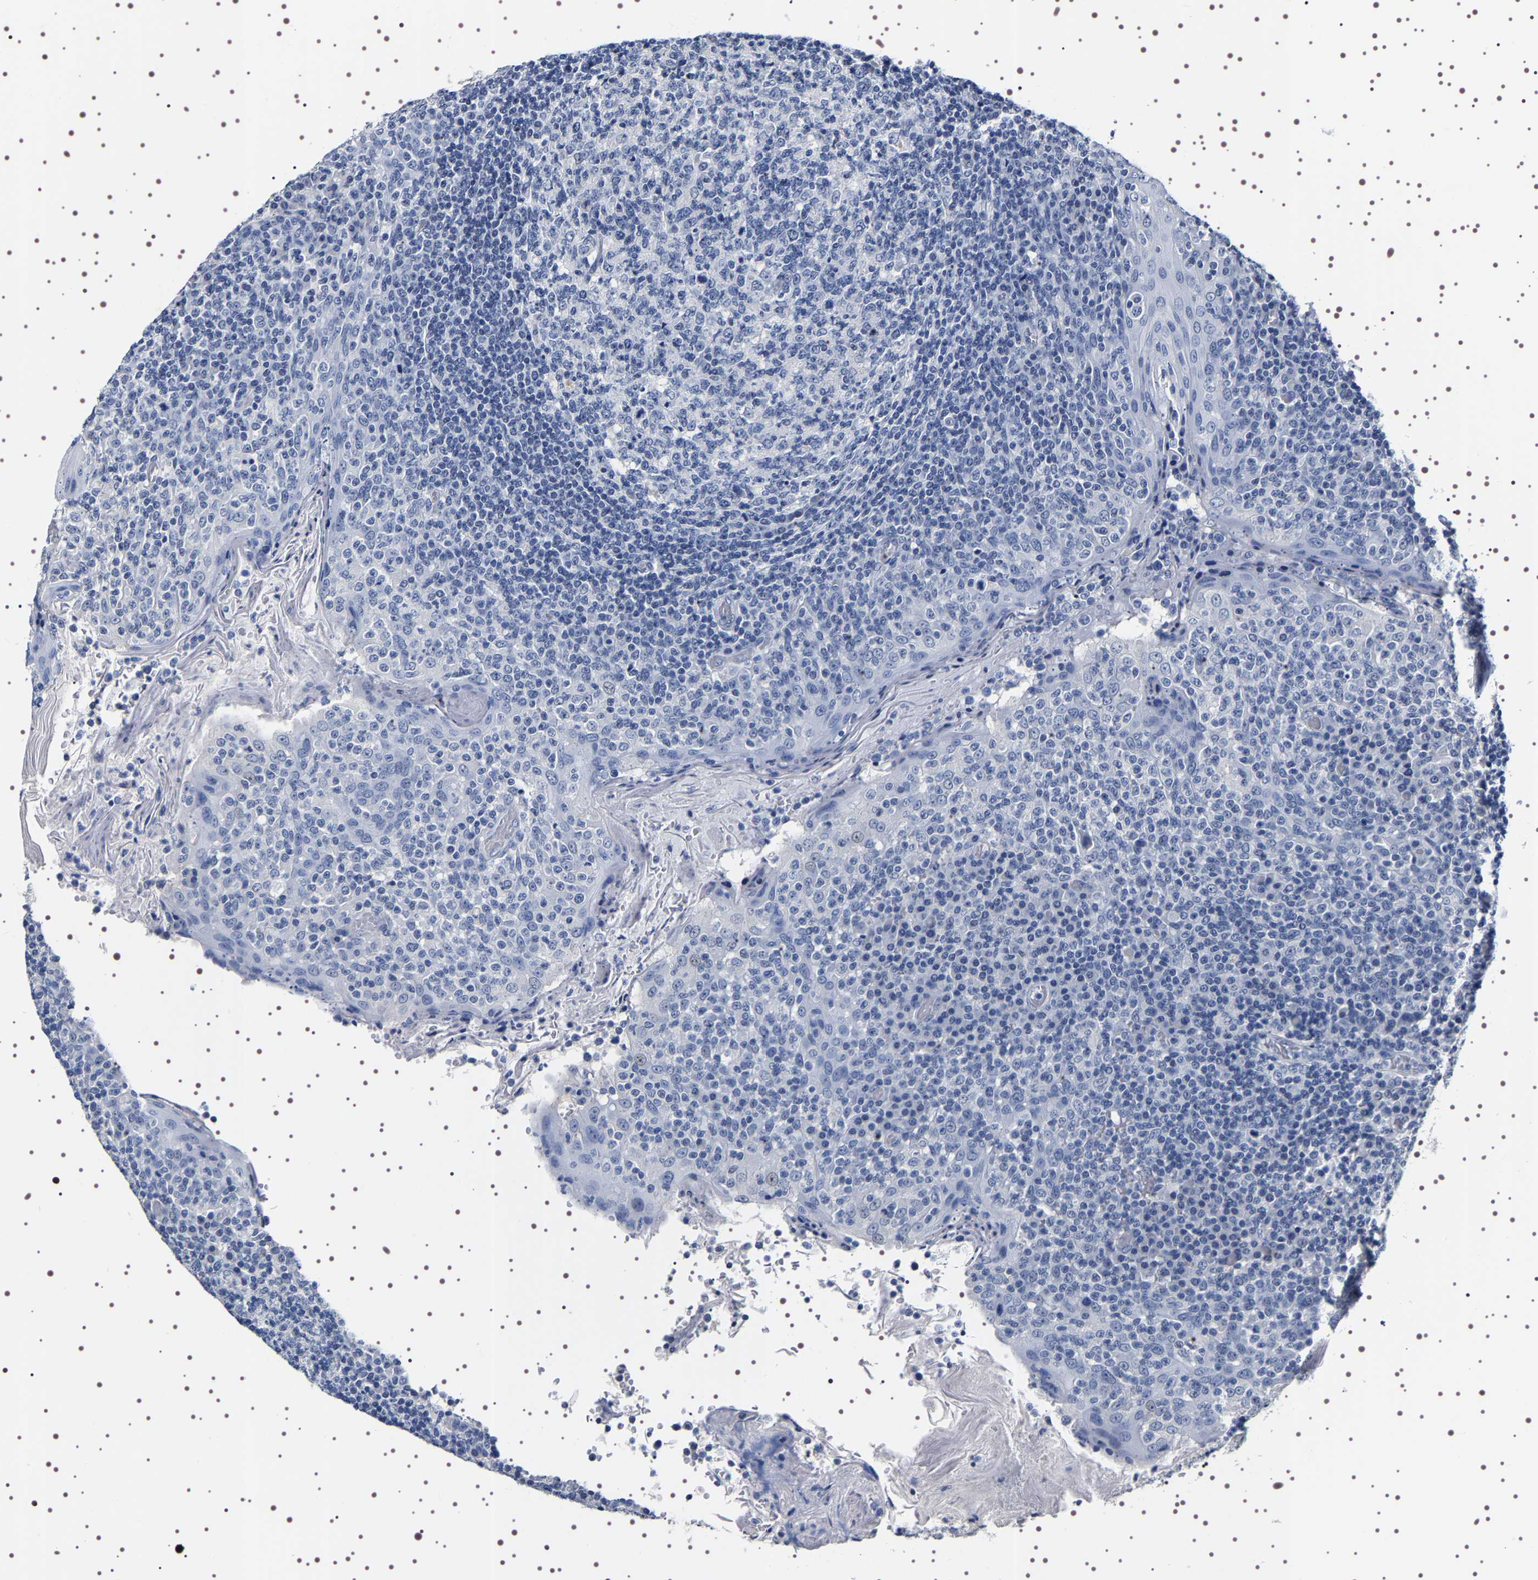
{"staining": {"intensity": "negative", "quantity": "none", "location": "none"}, "tissue": "tonsil", "cell_type": "Germinal center cells", "image_type": "normal", "snomed": [{"axis": "morphology", "description": "Normal tissue, NOS"}, {"axis": "topography", "description": "Tonsil"}], "caption": "Immunohistochemistry (IHC) of benign tonsil shows no staining in germinal center cells.", "gene": "UBQLN3", "patient": {"sex": "female", "age": 19}}